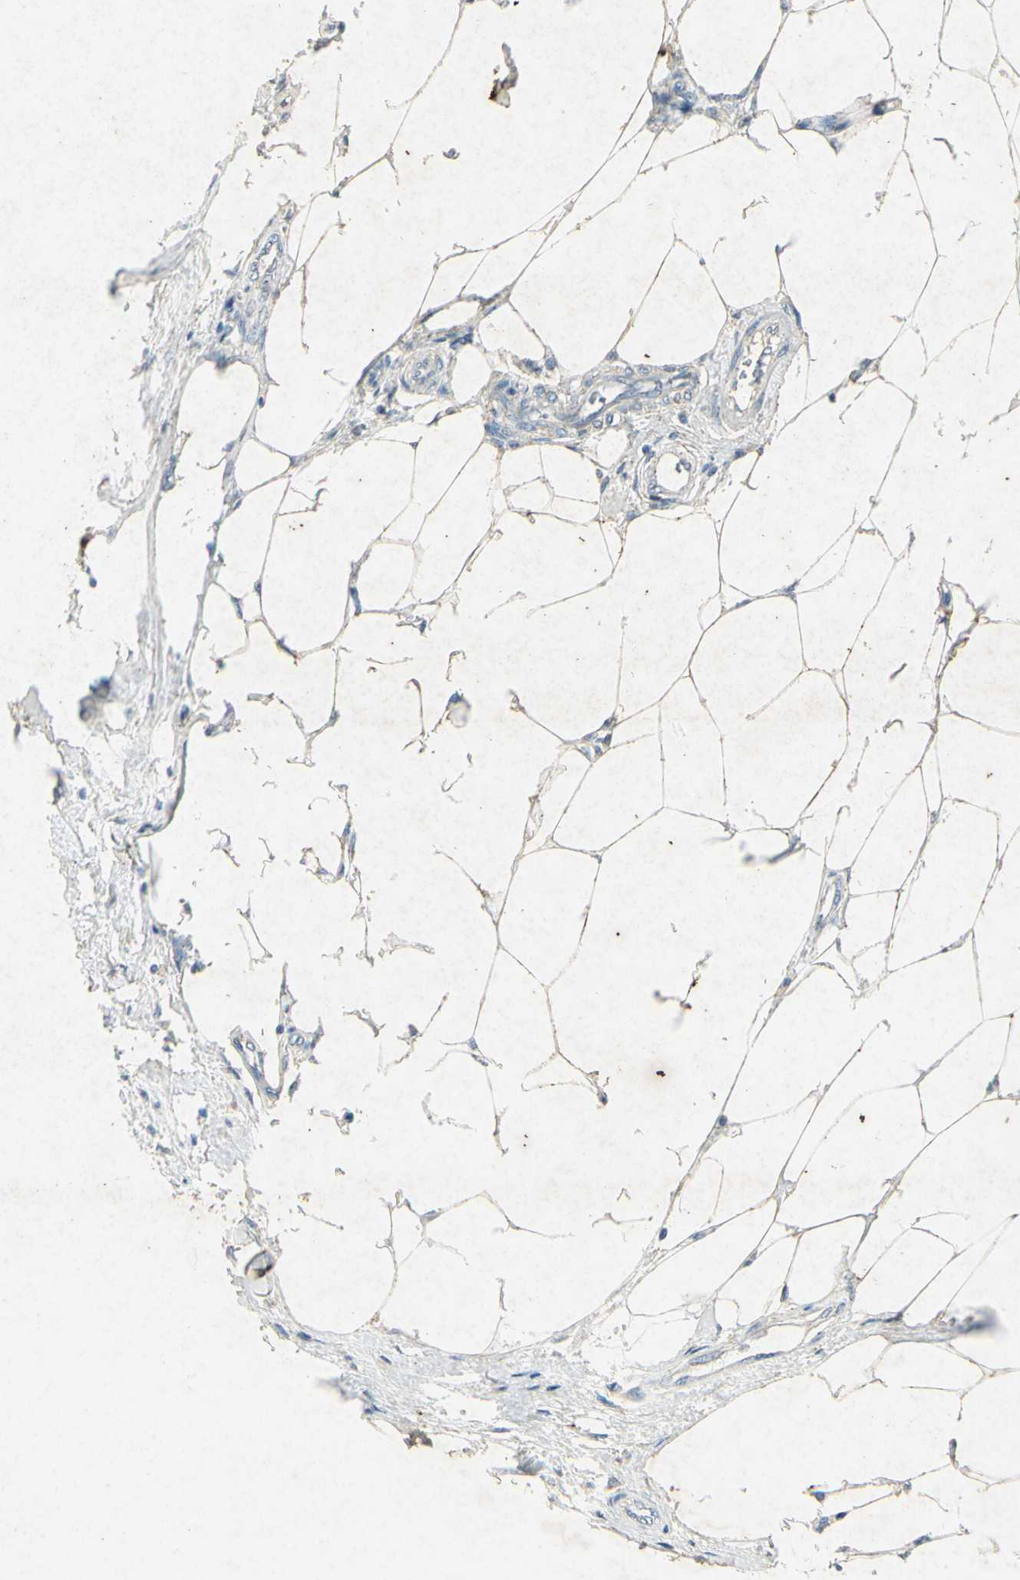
{"staining": {"intensity": "negative", "quantity": "none", "location": "none"}, "tissue": "breast cancer", "cell_type": "Tumor cells", "image_type": "cancer", "snomed": [{"axis": "morphology", "description": "Duct carcinoma"}, {"axis": "topography", "description": "Breast"}], "caption": "Tumor cells are negative for brown protein staining in breast cancer.", "gene": "SNAP91", "patient": {"sex": "female", "age": 80}}